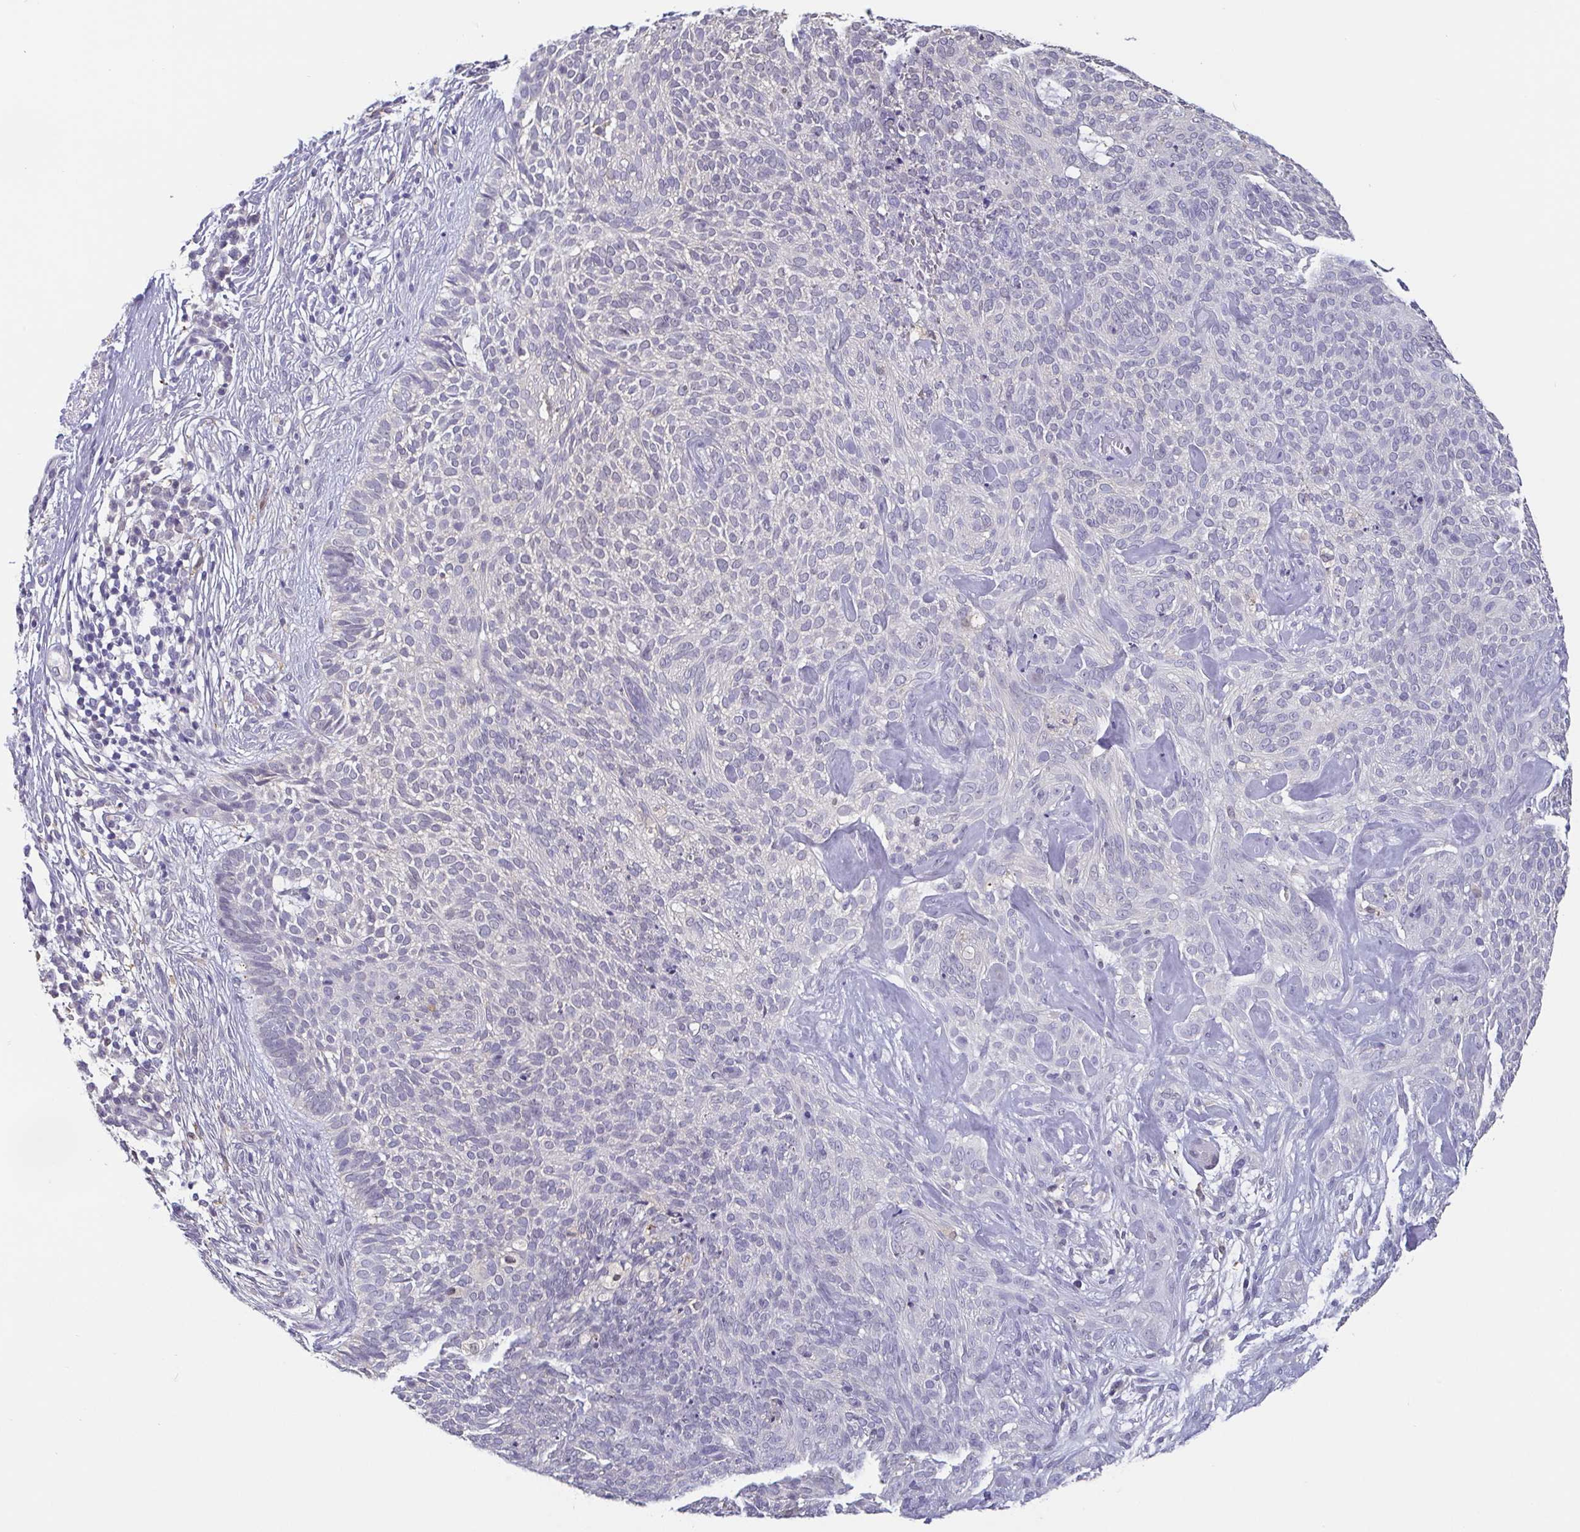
{"staining": {"intensity": "negative", "quantity": "none", "location": "none"}, "tissue": "skin cancer", "cell_type": "Tumor cells", "image_type": "cancer", "snomed": [{"axis": "morphology", "description": "Basal cell carcinoma"}, {"axis": "topography", "description": "Skin"}, {"axis": "topography", "description": "Skin of face"}], "caption": "Tumor cells are negative for brown protein staining in skin basal cell carcinoma.", "gene": "IDH1", "patient": {"sex": "female", "age": 82}}